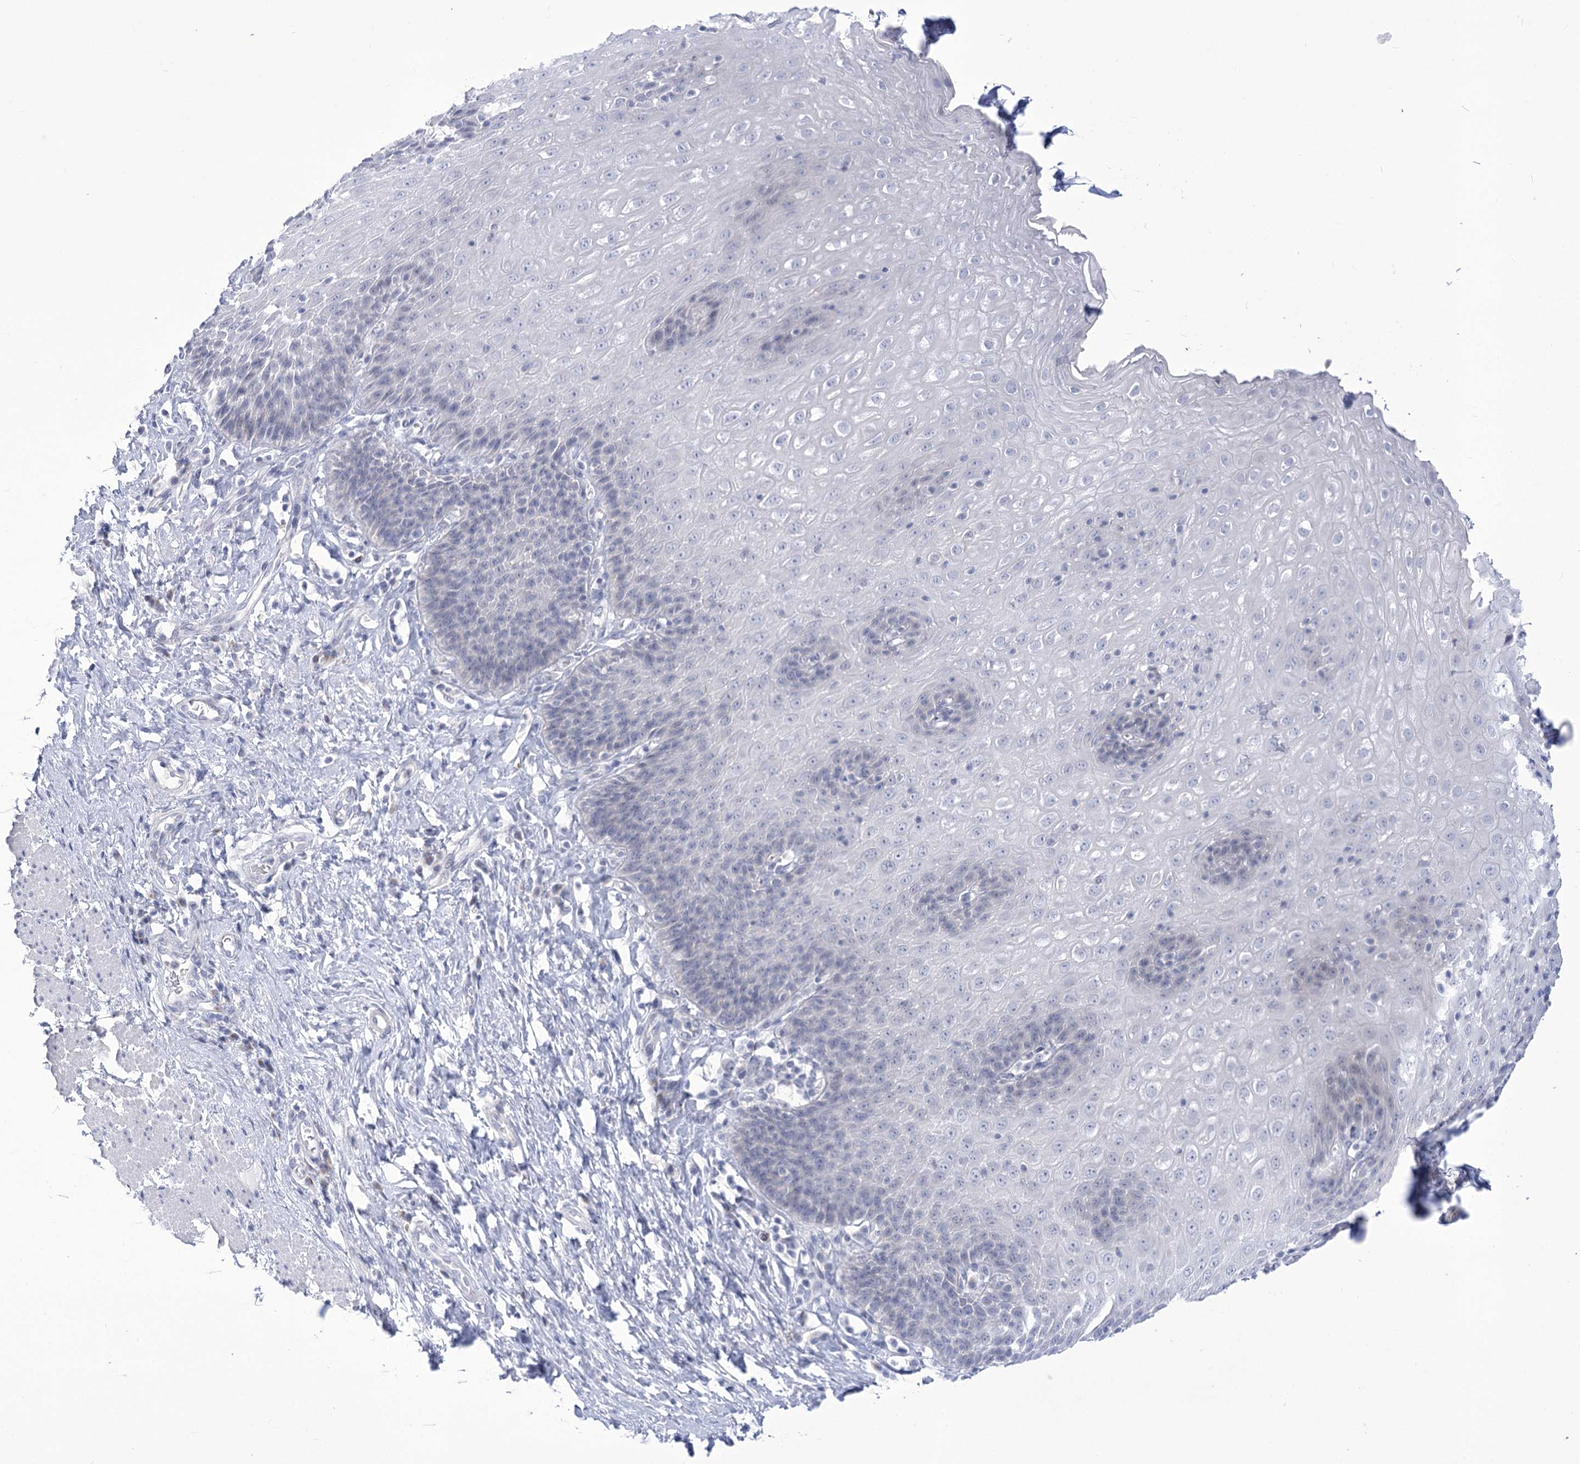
{"staining": {"intensity": "negative", "quantity": "none", "location": "none"}, "tissue": "esophagus", "cell_type": "Squamous epithelial cells", "image_type": "normal", "snomed": [{"axis": "morphology", "description": "Normal tissue, NOS"}, {"axis": "topography", "description": "Esophagus"}], "caption": "Immunohistochemical staining of unremarkable human esophagus shows no significant expression in squamous epithelial cells.", "gene": "BEND7", "patient": {"sex": "female", "age": 61}}